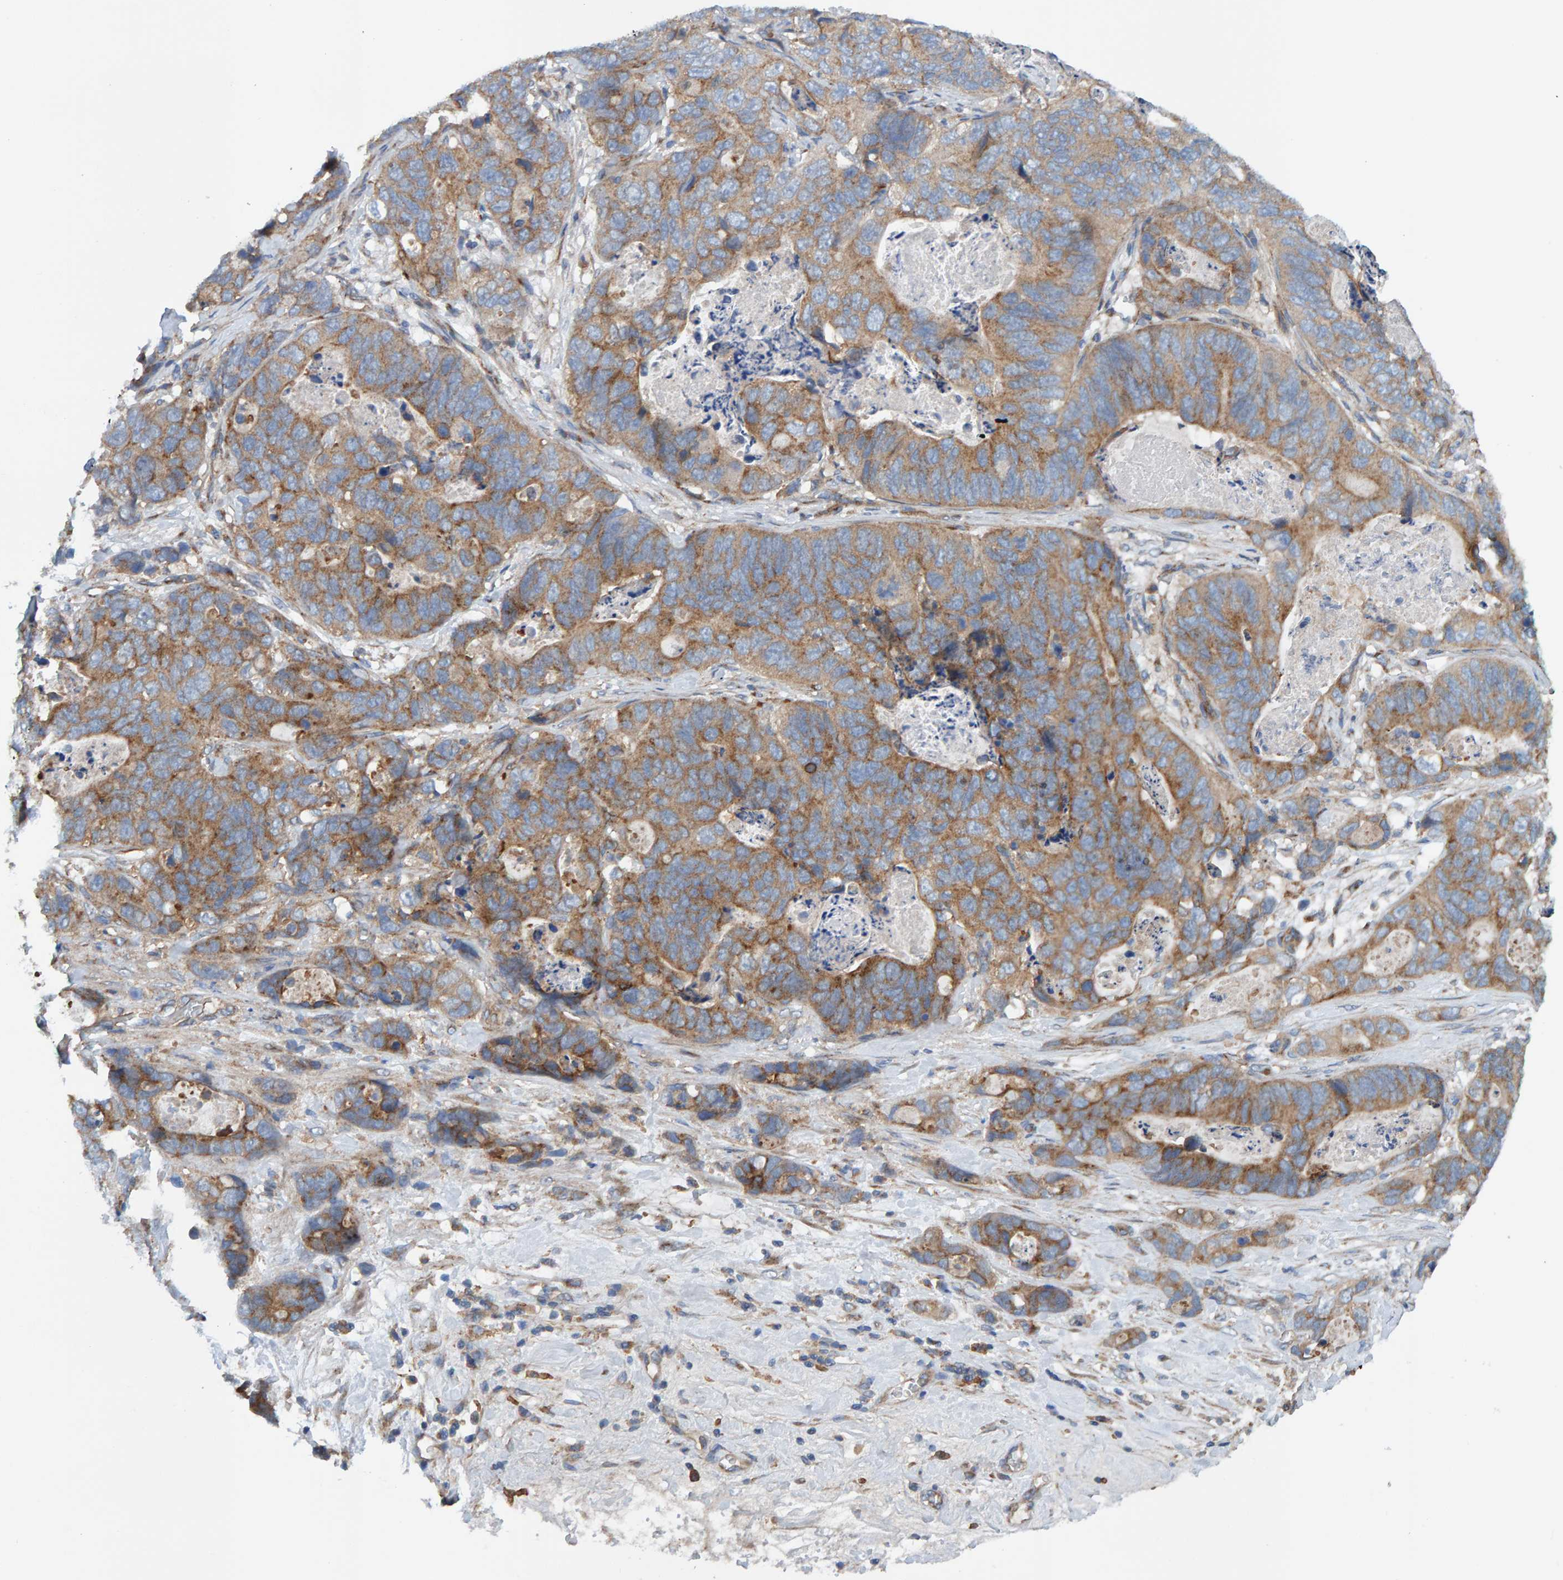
{"staining": {"intensity": "moderate", "quantity": ">75%", "location": "cytoplasmic/membranous"}, "tissue": "stomach cancer", "cell_type": "Tumor cells", "image_type": "cancer", "snomed": [{"axis": "morphology", "description": "Normal tissue, NOS"}, {"axis": "morphology", "description": "Adenocarcinoma, NOS"}, {"axis": "topography", "description": "Stomach"}], "caption": "There is medium levels of moderate cytoplasmic/membranous staining in tumor cells of stomach cancer (adenocarcinoma), as demonstrated by immunohistochemical staining (brown color).", "gene": "MKLN1", "patient": {"sex": "female", "age": 89}}